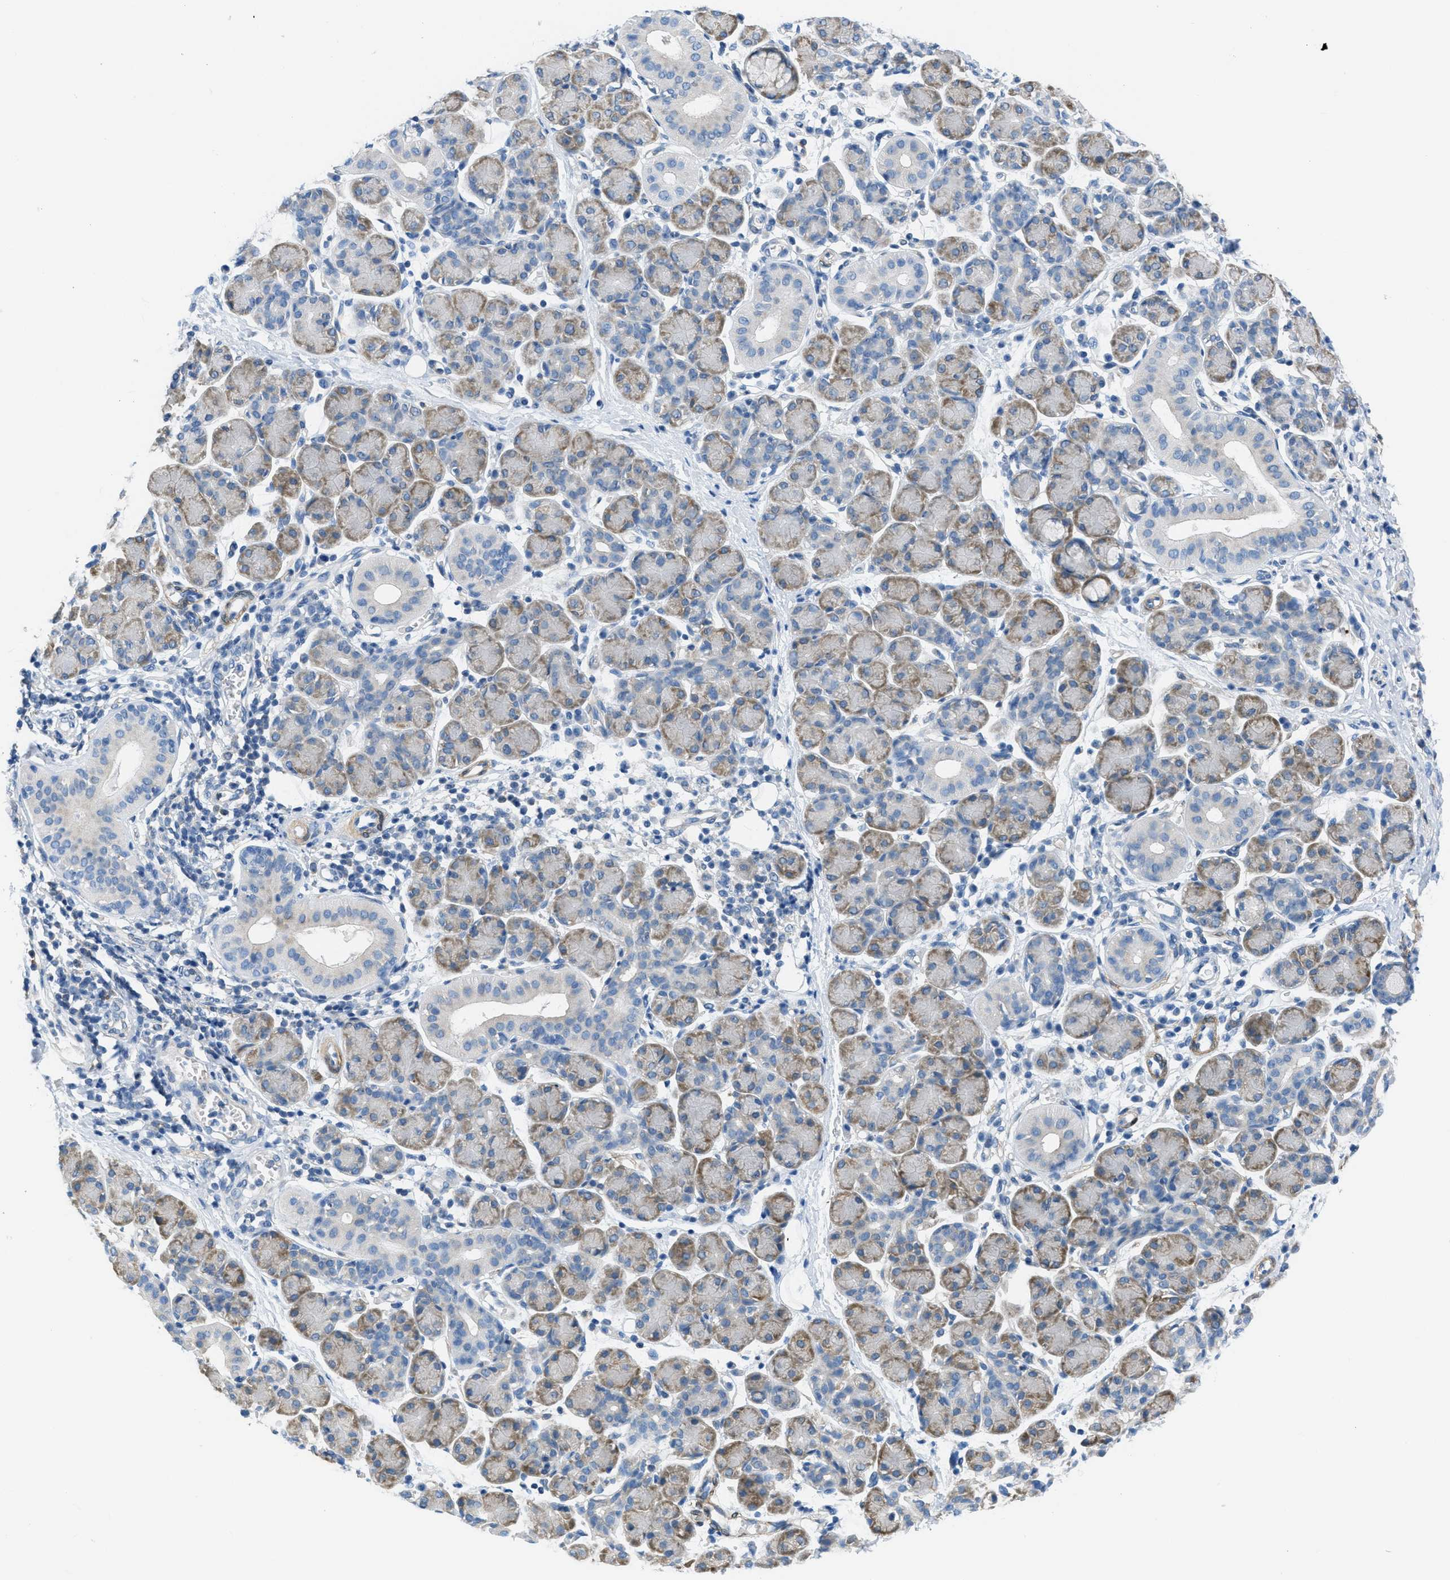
{"staining": {"intensity": "moderate", "quantity": "<25%", "location": "cytoplasmic/membranous"}, "tissue": "salivary gland", "cell_type": "Glandular cells", "image_type": "normal", "snomed": [{"axis": "morphology", "description": "Normal tissue, NOS"}, {"axis": "morphology", "description": "Inflammation, NOS"}, {"axis": "topography", "description": "Lymph node"}, {"axis": "topography", "description": "Salivary gland"}], "caption": "Protein positivity by immunohistochemistry (IHC) displays moderate cytoplasmic/membranous positivity in approximately <25% of glandular cells in benign salivary gland.", "gene": "MAPRE2", "patient": {"sex": "male", "age": 3}}